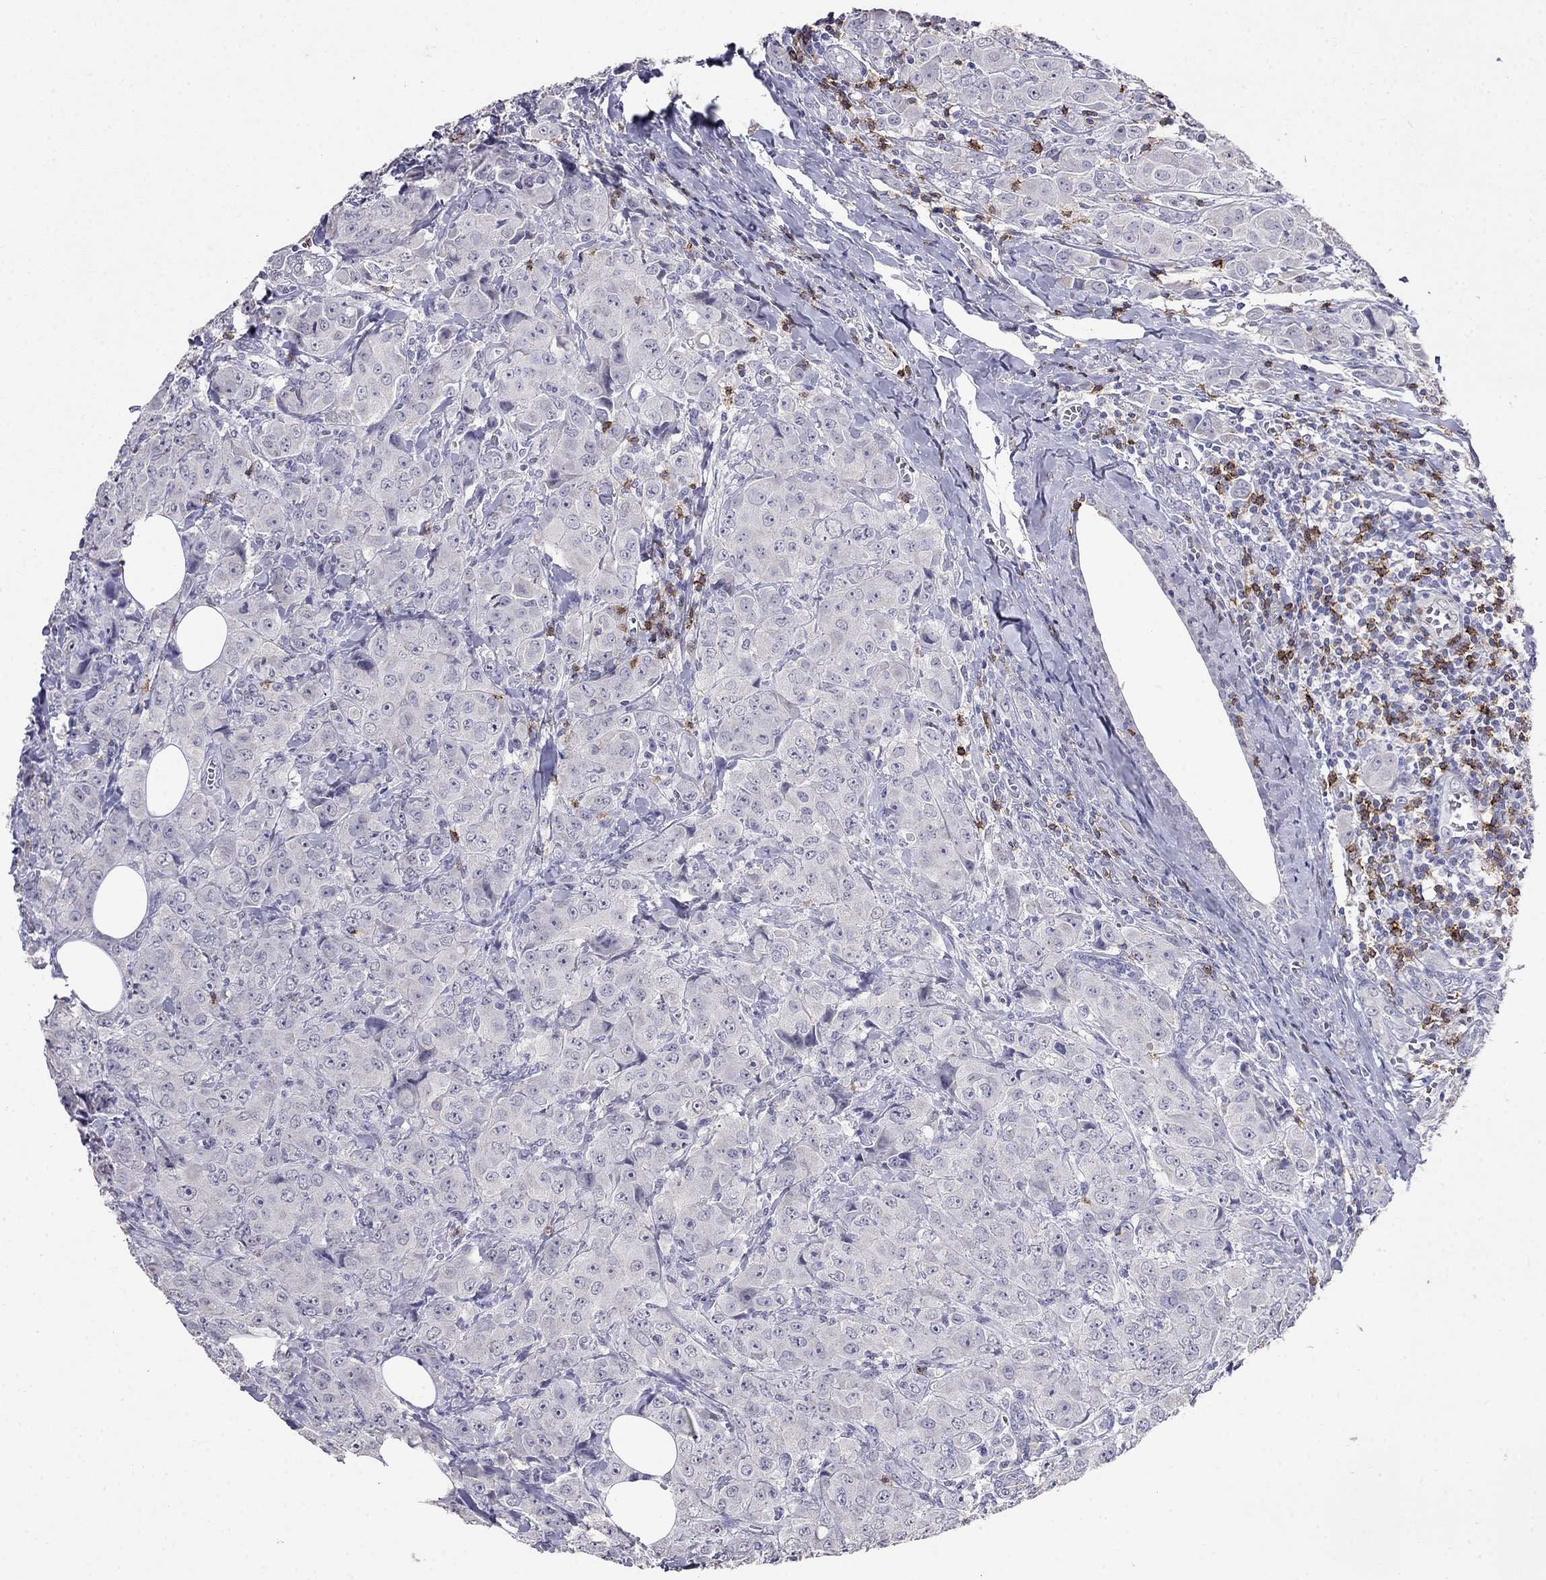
{"staining": {"intensity": "negative", "quantity": "none", "location": "none"}, "tissue": "breast cancer", "cell_type": "Tumor cells", "image_type": "cancer", "snomed": [{"axis": "morphology", "description": "Duct carcinoma"}, {"axis": "topography", "description": "Breast"}], "caption": "Breast cancer (intraductal carcinoma) was stained to show a protein in brown. There is no significant staining in tumor cells.", "gene": "CD8B", "patient": {"sex": "female", "age": 43}}